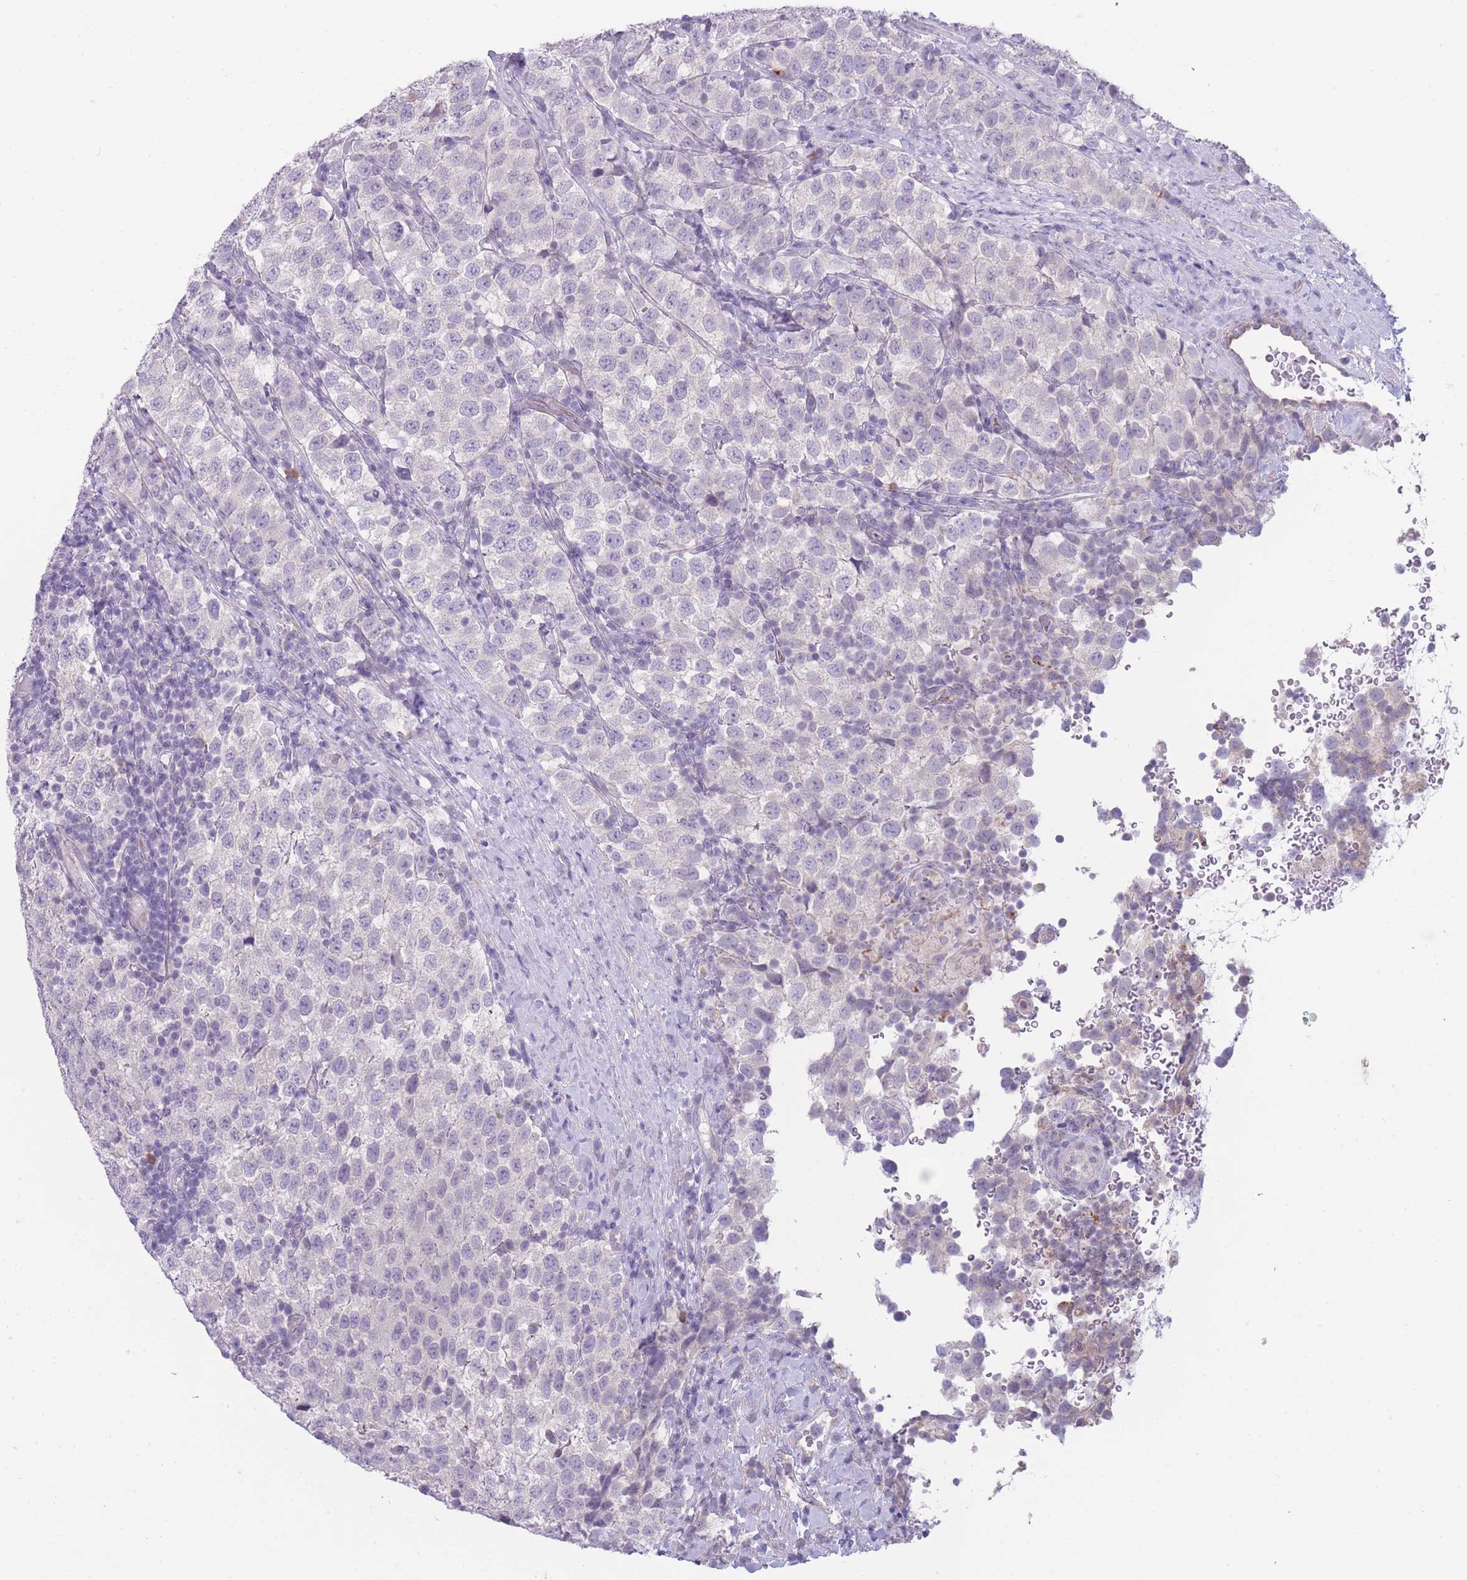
{"staining": {"intensity": "negative", "quantity": "none", "location": "none"}, "tissue": "testis cancer", "cell_type": "Tumor cells", "image_type": "cancer", "snomed": [{"axis": "morphology", "description": "Seminoma, NOS"}, {"axis": "topography", "description": "Testis"}], "caption": "DAB immunohistochemical staining of human testis cancer (seminoma) demonstrates no significant staining in tumor cells.", "gene": "DCANP1", "patient": {"sex": "male", "age": 34}}